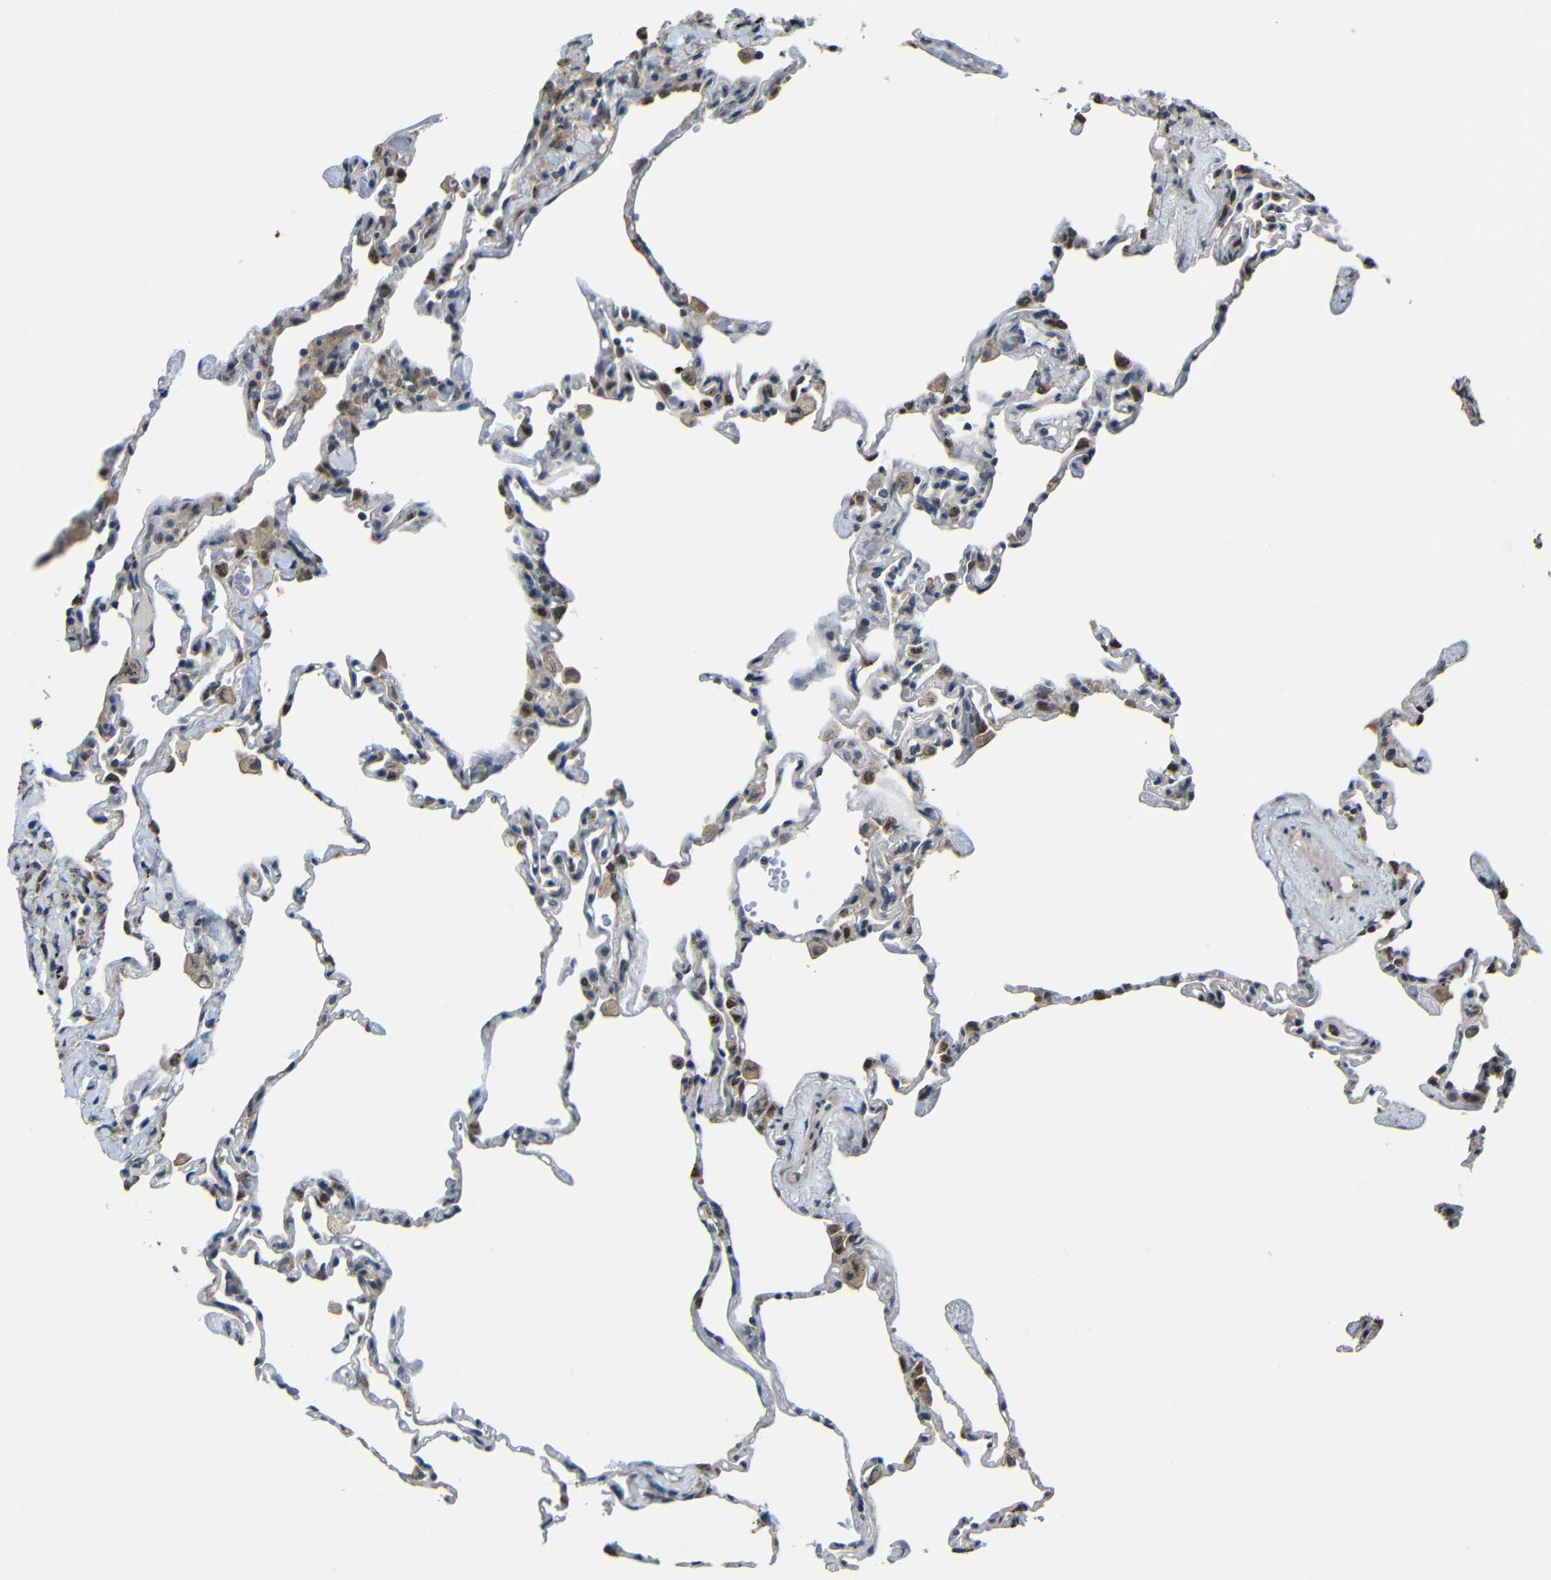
{"staining": {"intensity": "moderate", "quantity": "25%-75%", "location": "cytoplasmic/membranous,nuclear"}, "tissue": "lung", "cell_type": "Alveolar cells", "image_type": "normal", "snomed": [{"axis": "morphology", "description": "Normal tissue, NOS"}, {"axis": "topography", "description": "Lung"}], "caption": "Immunohistochemical staining of unremarkable lung demonstrates 25%-75% levels of moderate cytoplasmic/membranous,nuclear protein positivity in approximately 25%-75% of alveolar cells. (Brightfield microscopy of DAB IHC at high magnification).", "gene": "FAM172A", "patient": {"sex": "male", "age": 59}}